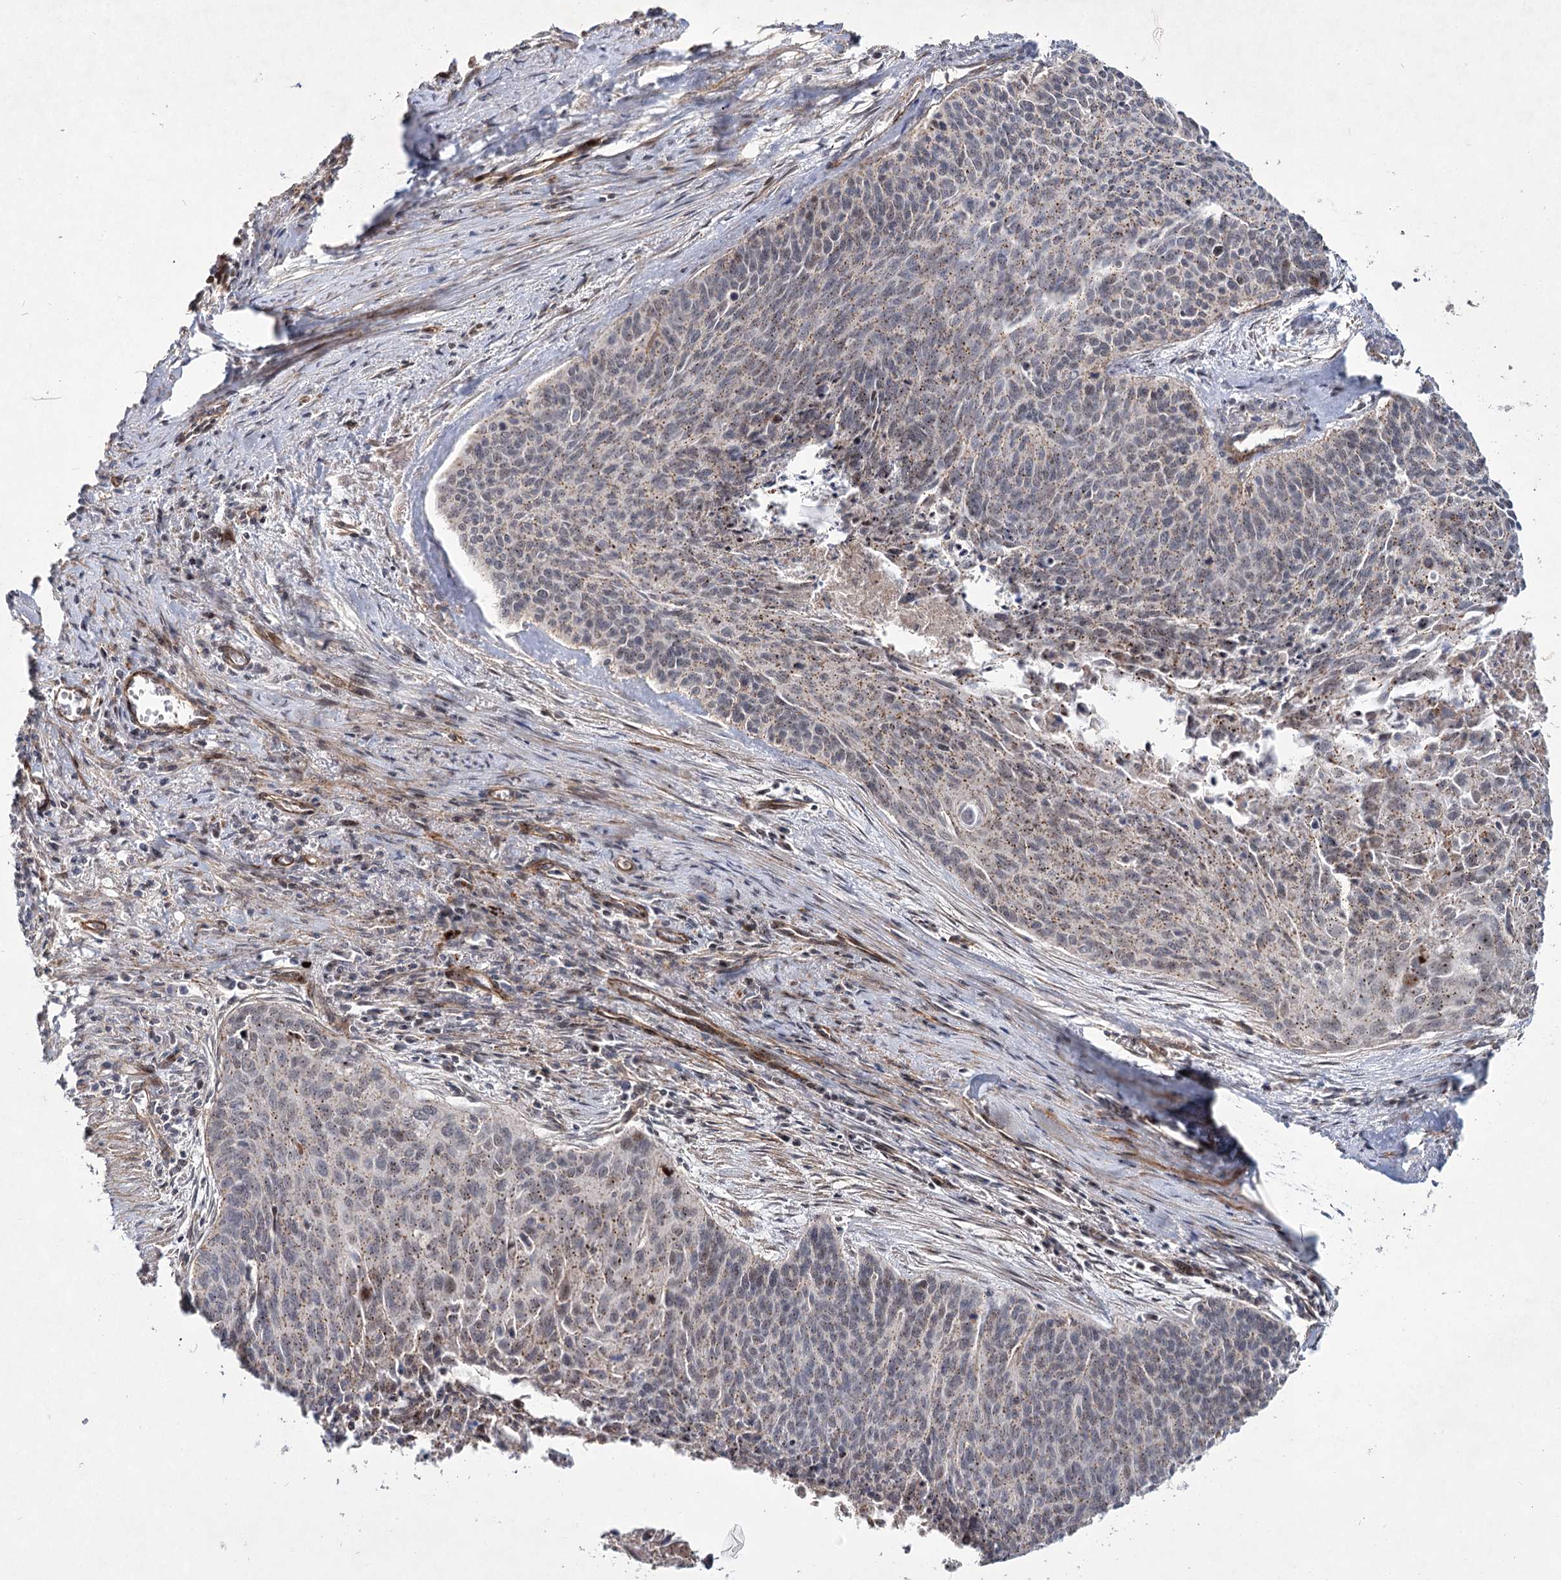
{"staining": {"intensity": "weak", "quantity": "25%-75%", "location": "cytoplasmic/membranous"}, "tissue": "cervical cancer", "cell_type": "Tumor cells", "image_type": "cancer", "snomed": [{"axis": "morphology", "description": "Squamous cell carcinoma, NOS"}, {"axis": "topography", "description": "Cervix"}], "caption": "Protein expression analysis of squamous cell carcinoma (cervical) reveals weak cytoplasmic/membranous expression in about 25%-75% of tumor cells.", "gene": "ATL2", "patient": {"sex": "female", "age": 55}}